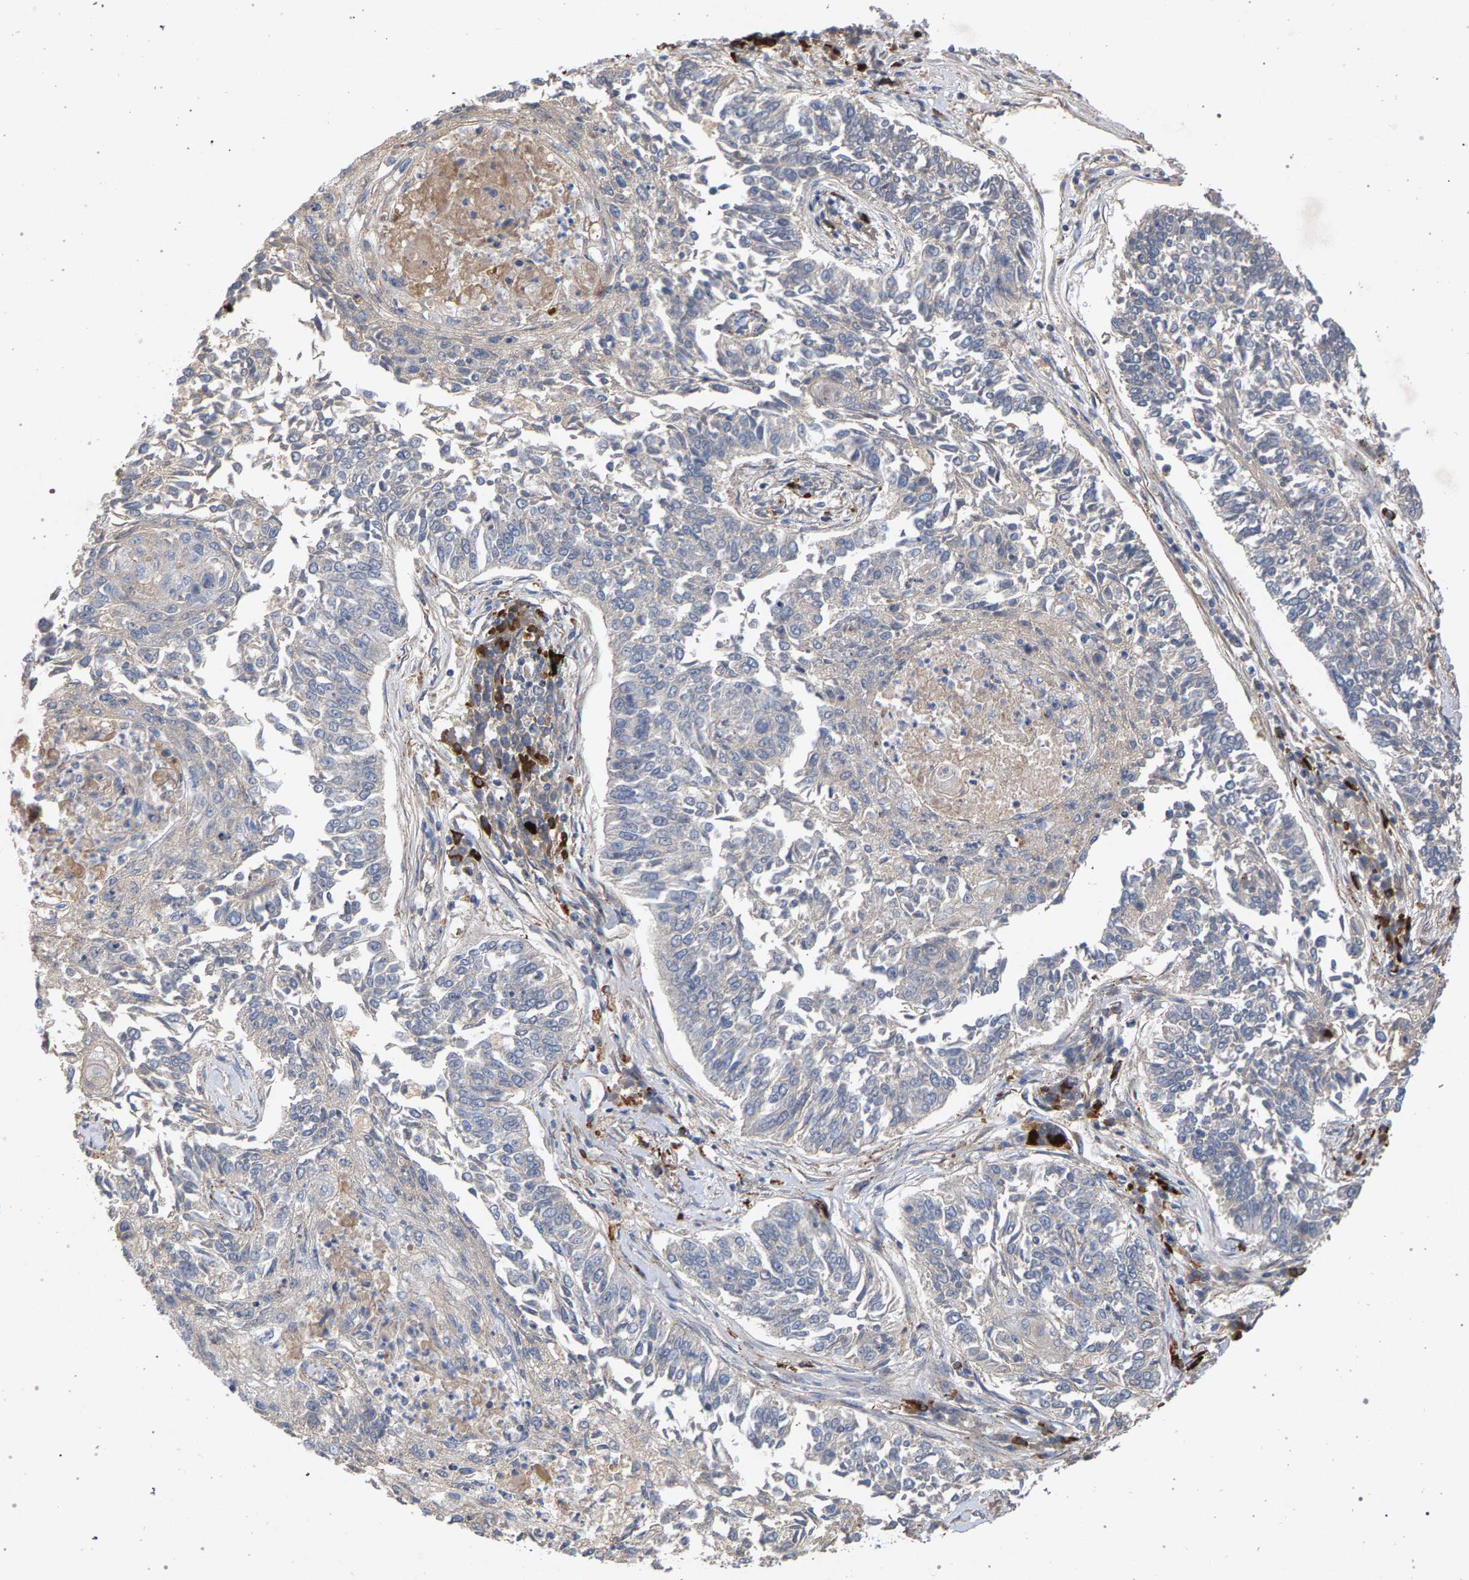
{"staining": {"intensity": "negative", "quantity": "none", "location": "none"}, "tissue": "lung cancer", "cell_type": "Tumor cells", "image_type": "cancer", "snomed": [{"axis": "morphology", "description": "Normal tissue, NOS"}, {"axis": "morphology", "description": "Squamous cell carcinoma, NOS"}, {"axis": "topography", "description": "Cartilage tissue"}, {"axis": "topography", "description": "Bronchus"}, {"axis": "topography", "description": "Lung"}], "caption": "Immunohistochemistry of human squamous cell carcinoma (lung) displays no staining in tumor cells.", "gene": "MAMDC2", "patient": {"sex": "female", "age": 49}}